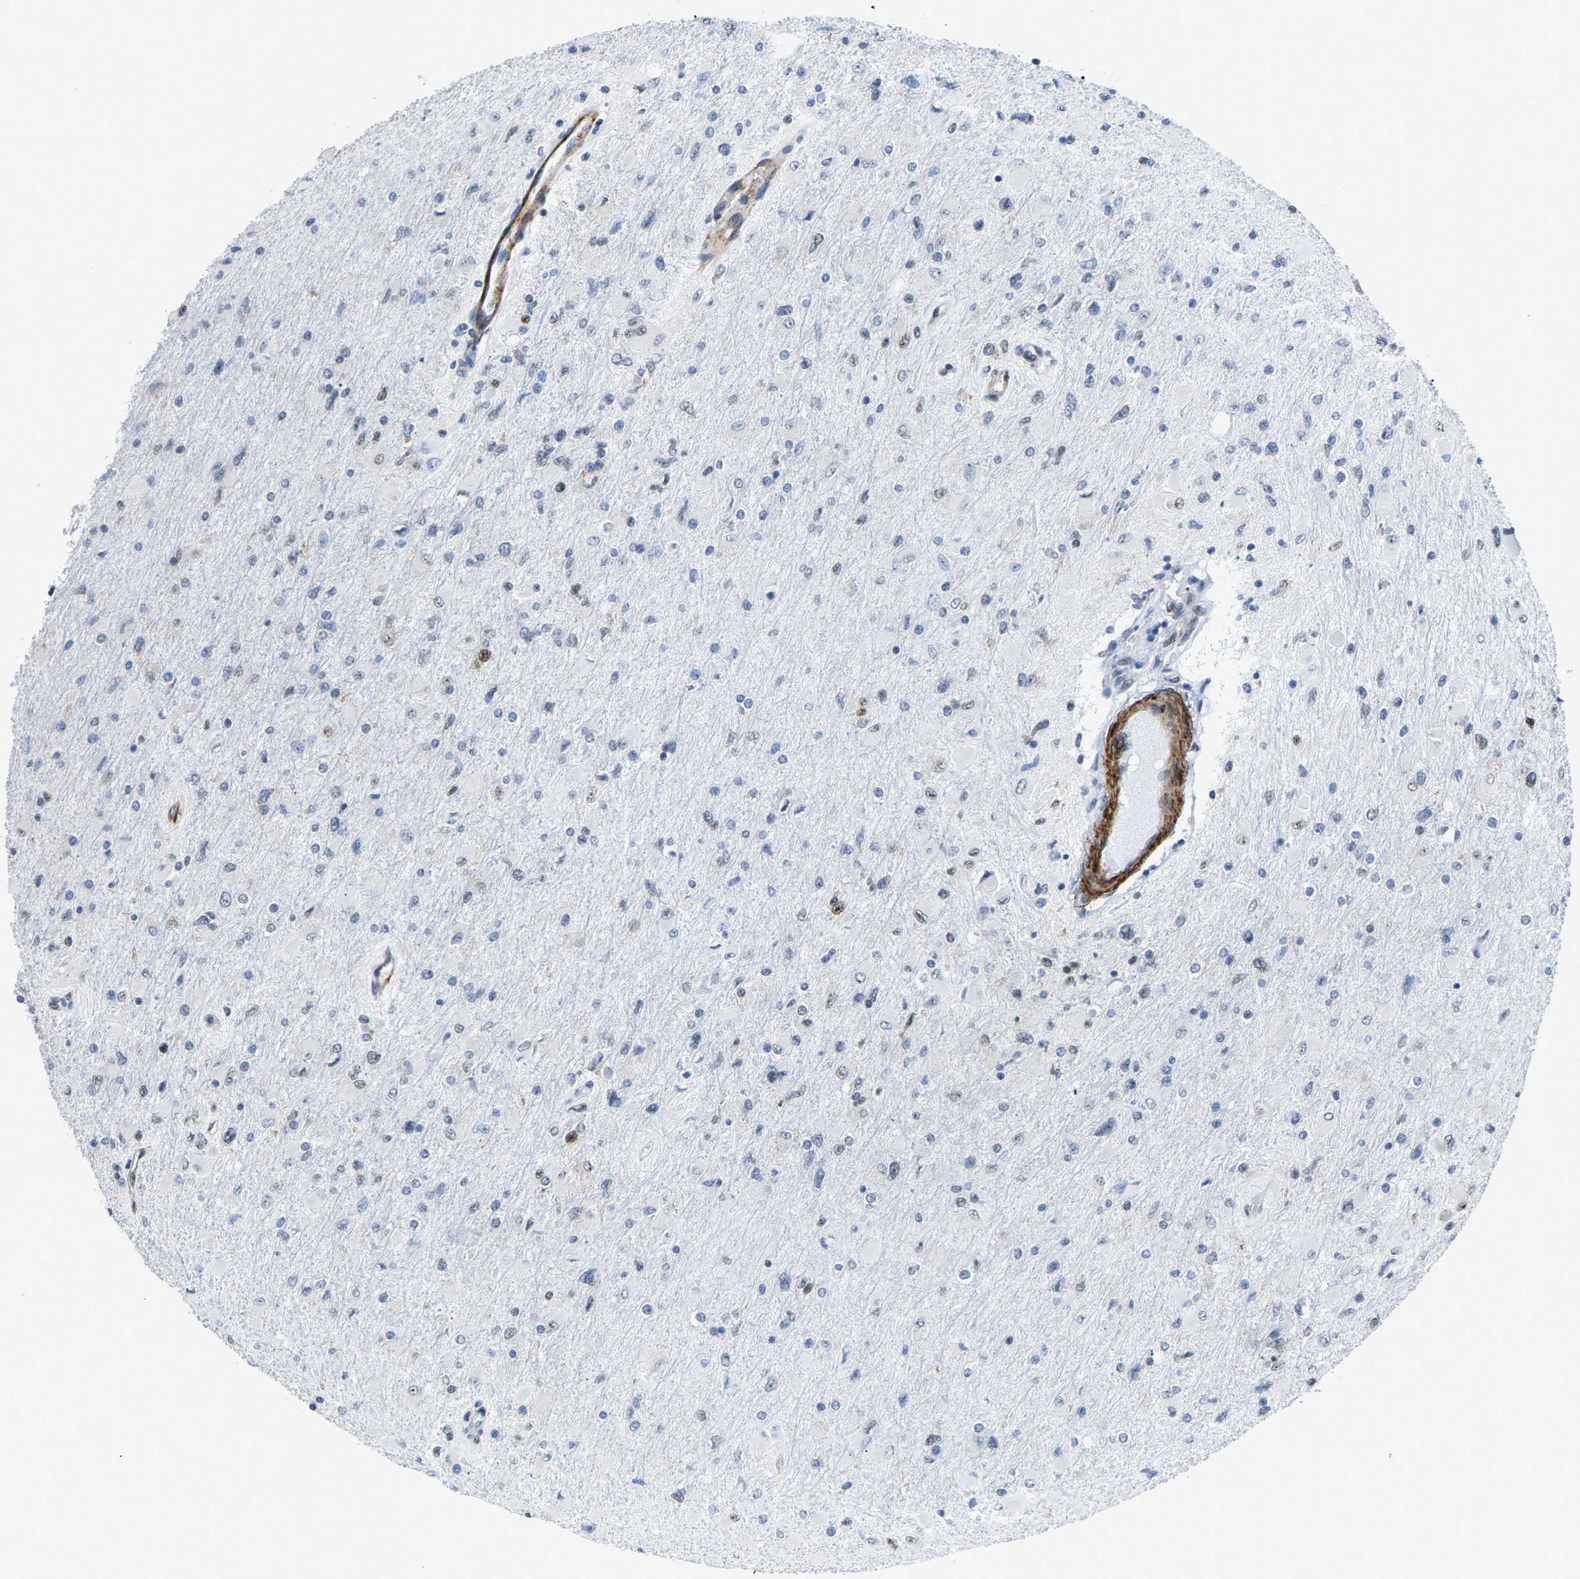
{"staining": {"intensity": "weak", "quantity": "<25%", "location": "nuclear"}, "tissue": "glioma", "cell_type": "Tumor cells", "image_type": "cancer", "snomed": [{"axis": "morphology", "description": "Glioma, malignant, High grade"}, {"axis": "topography", "description": "Cerebral cortex"}], "caption": "DAB (3,3'-diaminobenzidine) immunohistochemical staining of high-grade glioma (malignant) demonstrates no significant staining in tumor cells.", "gene": "DDX5", "patient": {"sex": "female", "age": 36}}